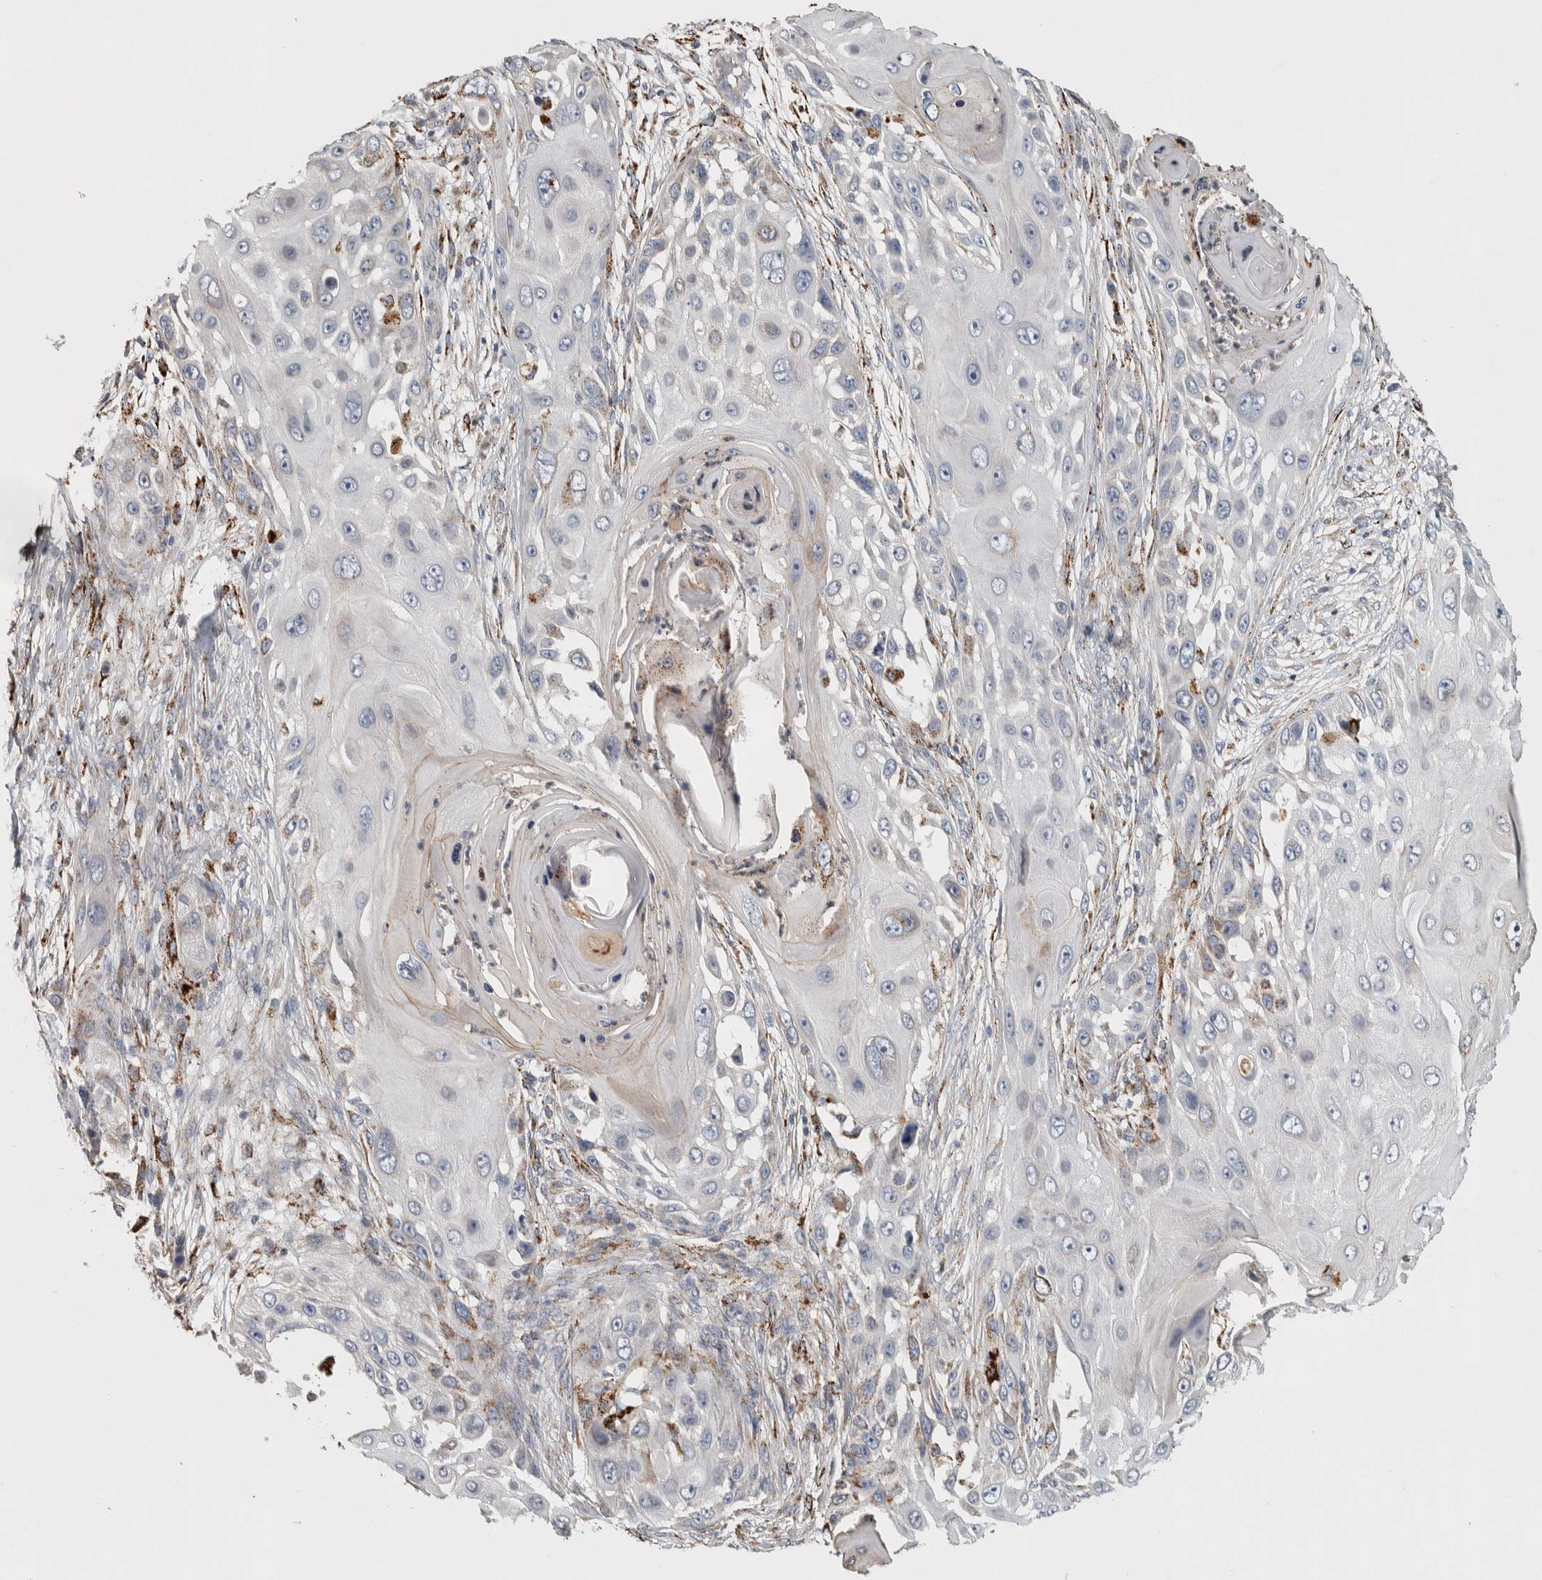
{"staining": {"intensity": "moderate", "quantity": "<25%", "location": "cytoplasmic/membranous"}, "tissue": "skin cancer", "cell_type": "Tumor cells", "image_type": "cancer", "snomed": [{"axis": "morphology", "description": "Squamous cell carcinoma, NOS"}, {"axis": "topography", "description": "Skin"}], "caption": "Protein analysis of skin cancer (squamous cell carcinoma) tissue displays moderate cytoplasmic/membranous staining in about <25% of tumor cells. (DAB IHC with brightfield microscopy, high magnification).", "gene": "FAM78A", "patient": {"sex": "female", "age": 44}}